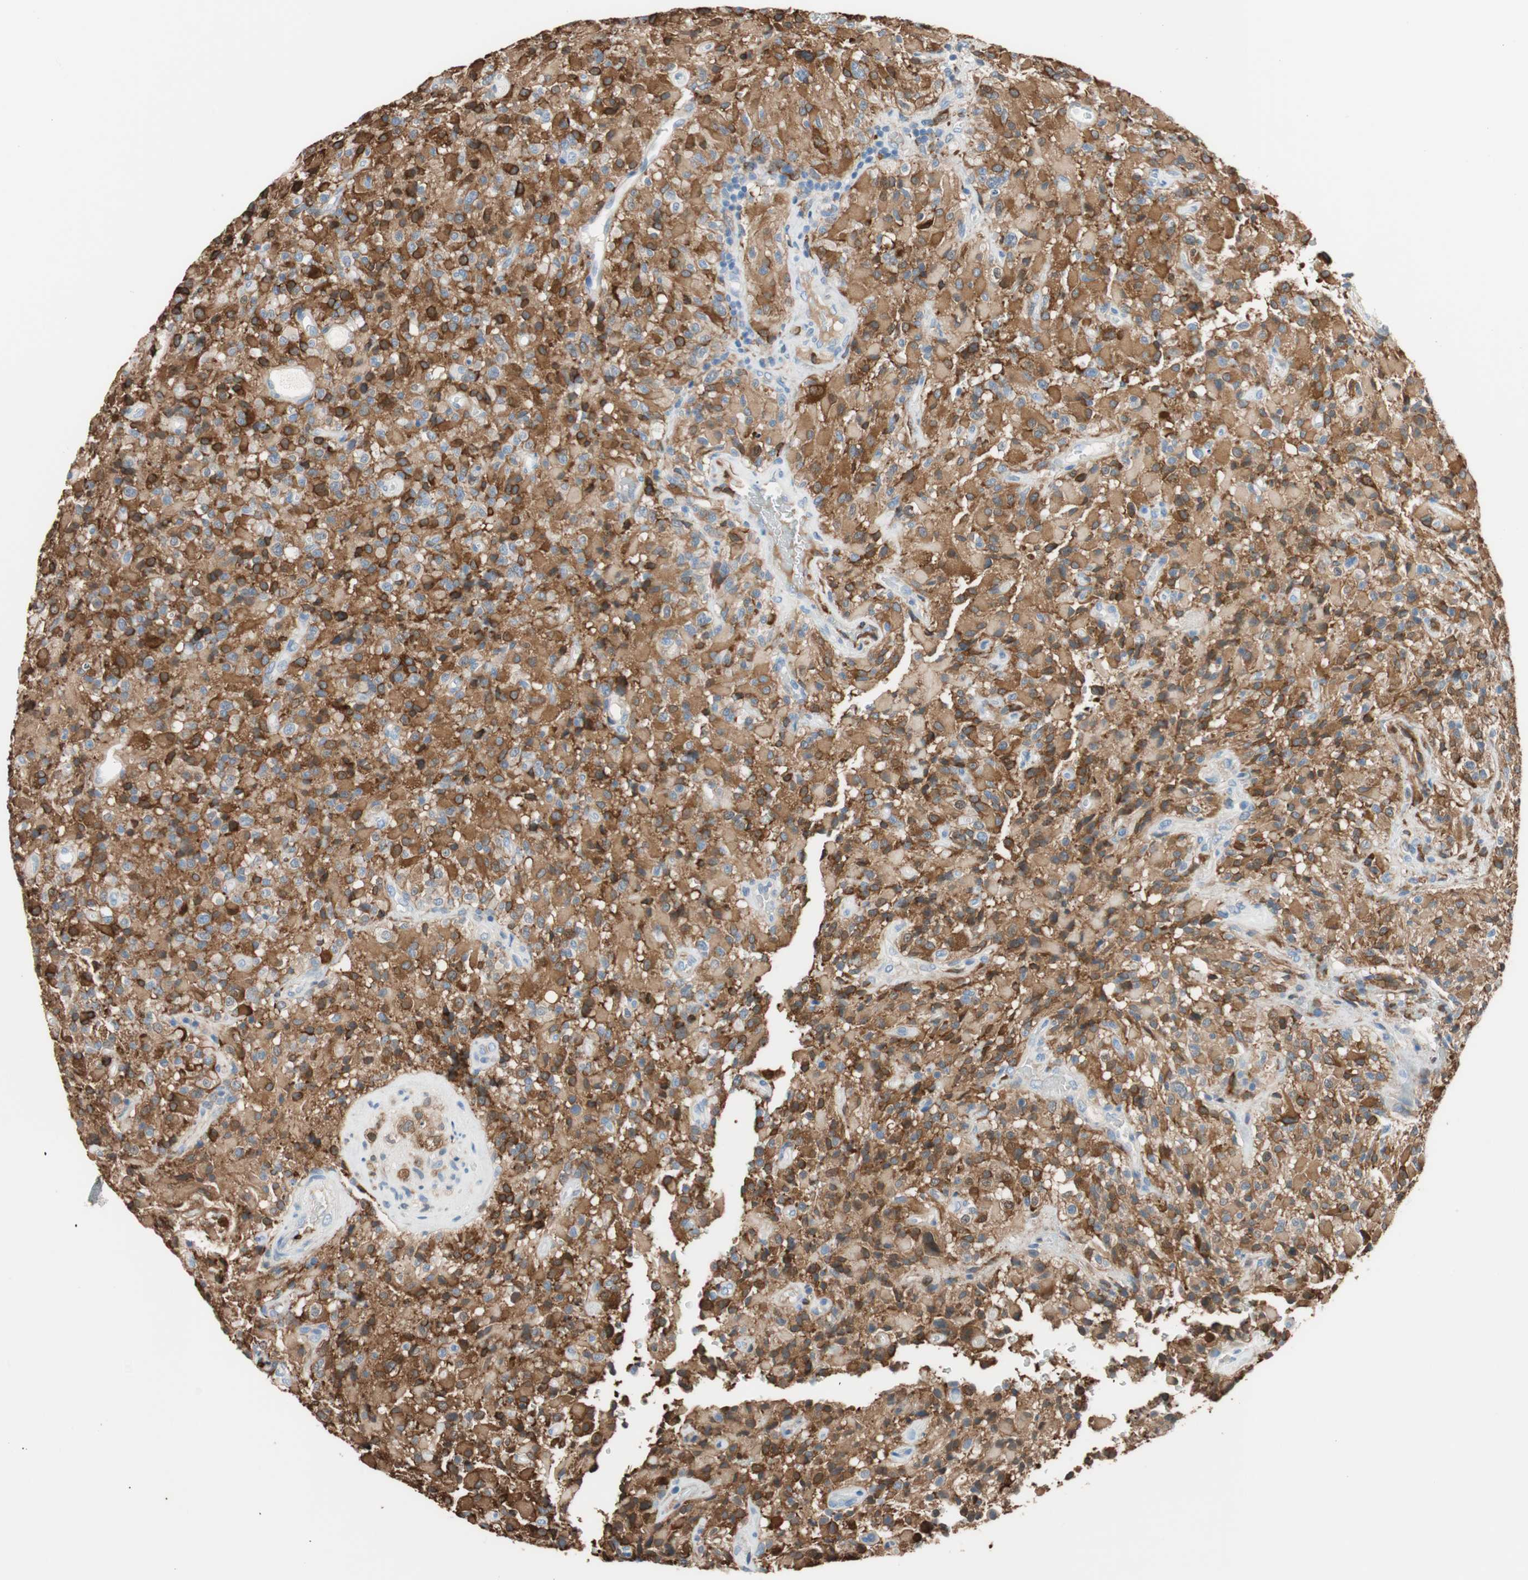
{"staining": {"intensity": "strong", "quantity": "25%-75%", "location": "cytoplasmic/membranous"}, "tissue": "glioma", "cell_type": "Tumor cells", "image_type": "cancer", "snomed": [{"axis": "morphology", "description": "Glioma, malignant, High grade"}, {"axis": "topography", "description": "Brain"}], "caption": "The histopathology image shows immunohistochemical staining of glioma. There is strong cytoplasmic/membranous positivity is present in about 25%-75% of tumor cells. The staining was performed using DAB (3,3'-diaminobenzidine), with brown indicating positive protein expression. Nuclei are stained blue with hematoxylin.", "gene": "GLUL", "patient": {"sex": "male", "age": 71}}